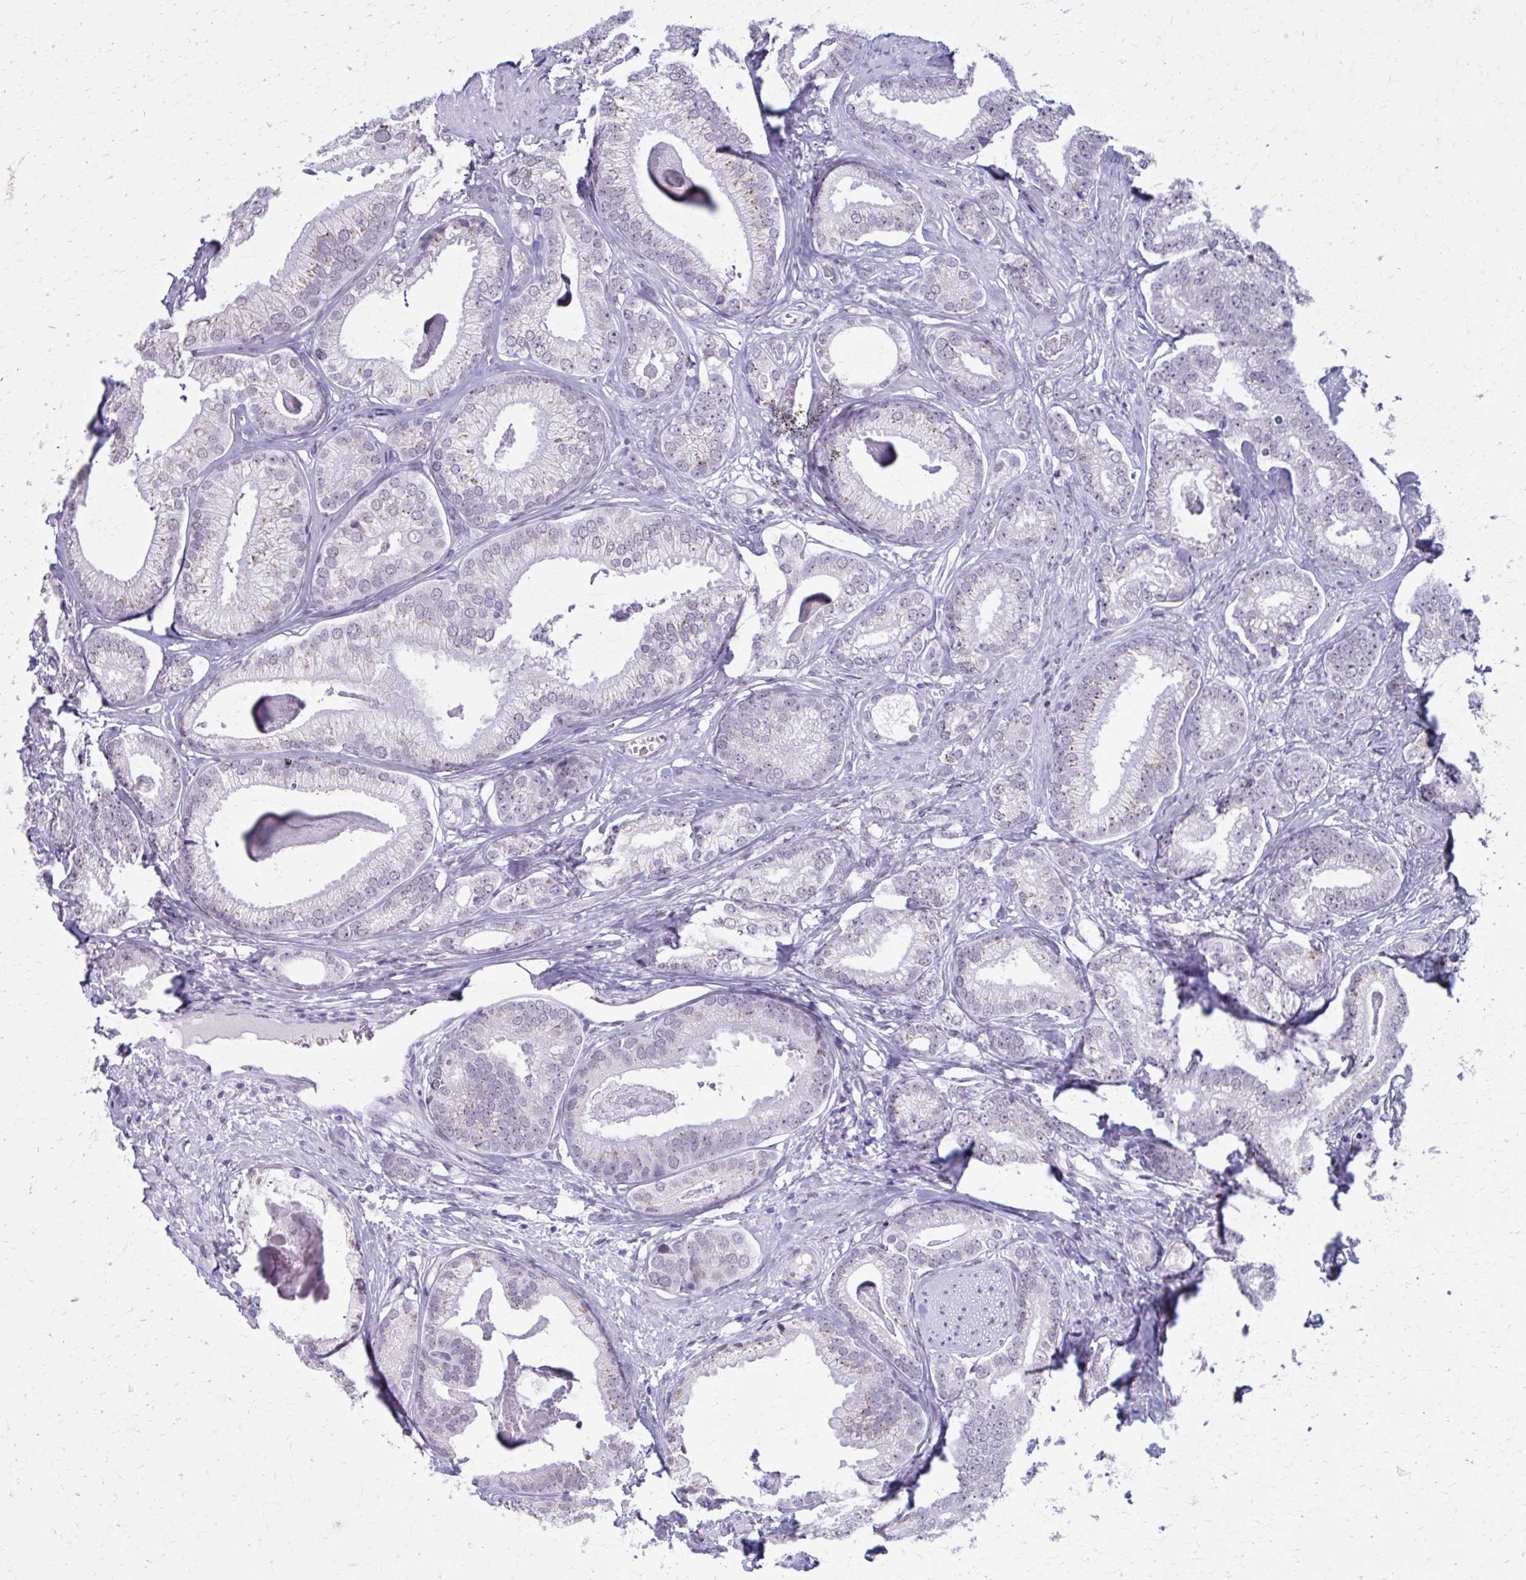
{"staining": {"intensity": "moderate", "quantity": "<25%", "location": "cytoplasmic/membranous"}, "tissue": "prostate cancer", "cell_type": "Tumor cells", "image_type": "cancer", "snomed": [{"axis": "morphology", "description": "Adenocarcinoma, Low grade"}, {"axis": "topography", "description": "Prostate"}], "caption": "Protein staining by immunohistochemistry shows moderate cytoplasmic/membranous staining in approximately <25% of tumor cells in prostate low-grade adenocarcinoma. The protein is shown in brown color, while the nuclei are stained blue.", "gene": "ZNF682", "patient": {"sex": "male", "age": 63}}